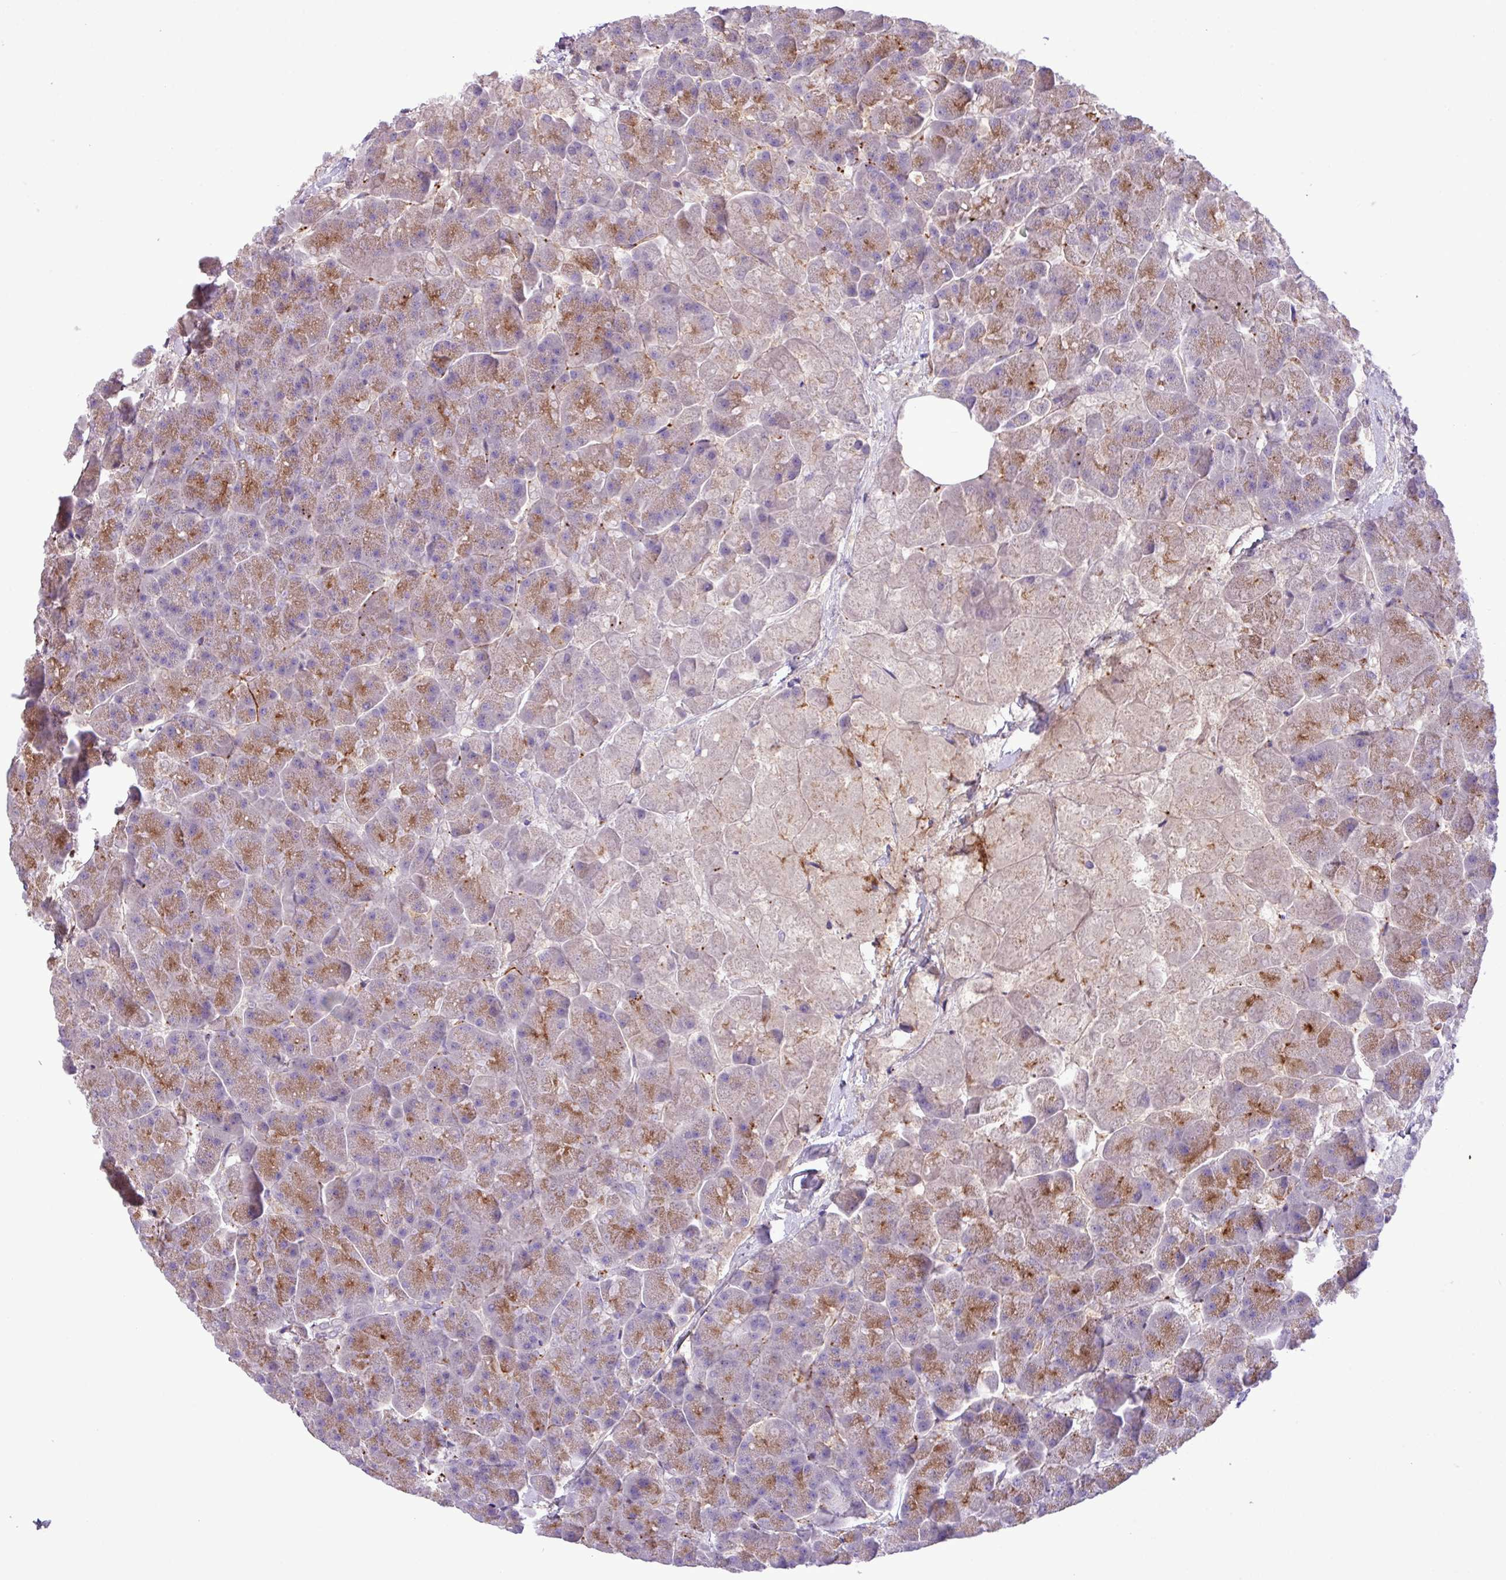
{"staining": {"intensity": "strong", "quantity": "<25%", "location": "cytoplasmic/membranous"}, "tissue": "pancreas", "cell_type": "Exocrine glandular cells", "image_type": "normal", "snomed": [{"axis": "morphology", "description": "Normal tissue, NOS"}, {"axis": "topography", "description": "Pancreas"}, {"axis": "topography", "description": "Peripheral nerve tissue"}], "caption": "Exocrine glandular cells exhibit medium levels of strong cytoplasmic/membranous expression in approximately <25% of cells in unremarkable human pancreas.", "gene": "CD248", "patient": {"sex": "male", "age": 54}}